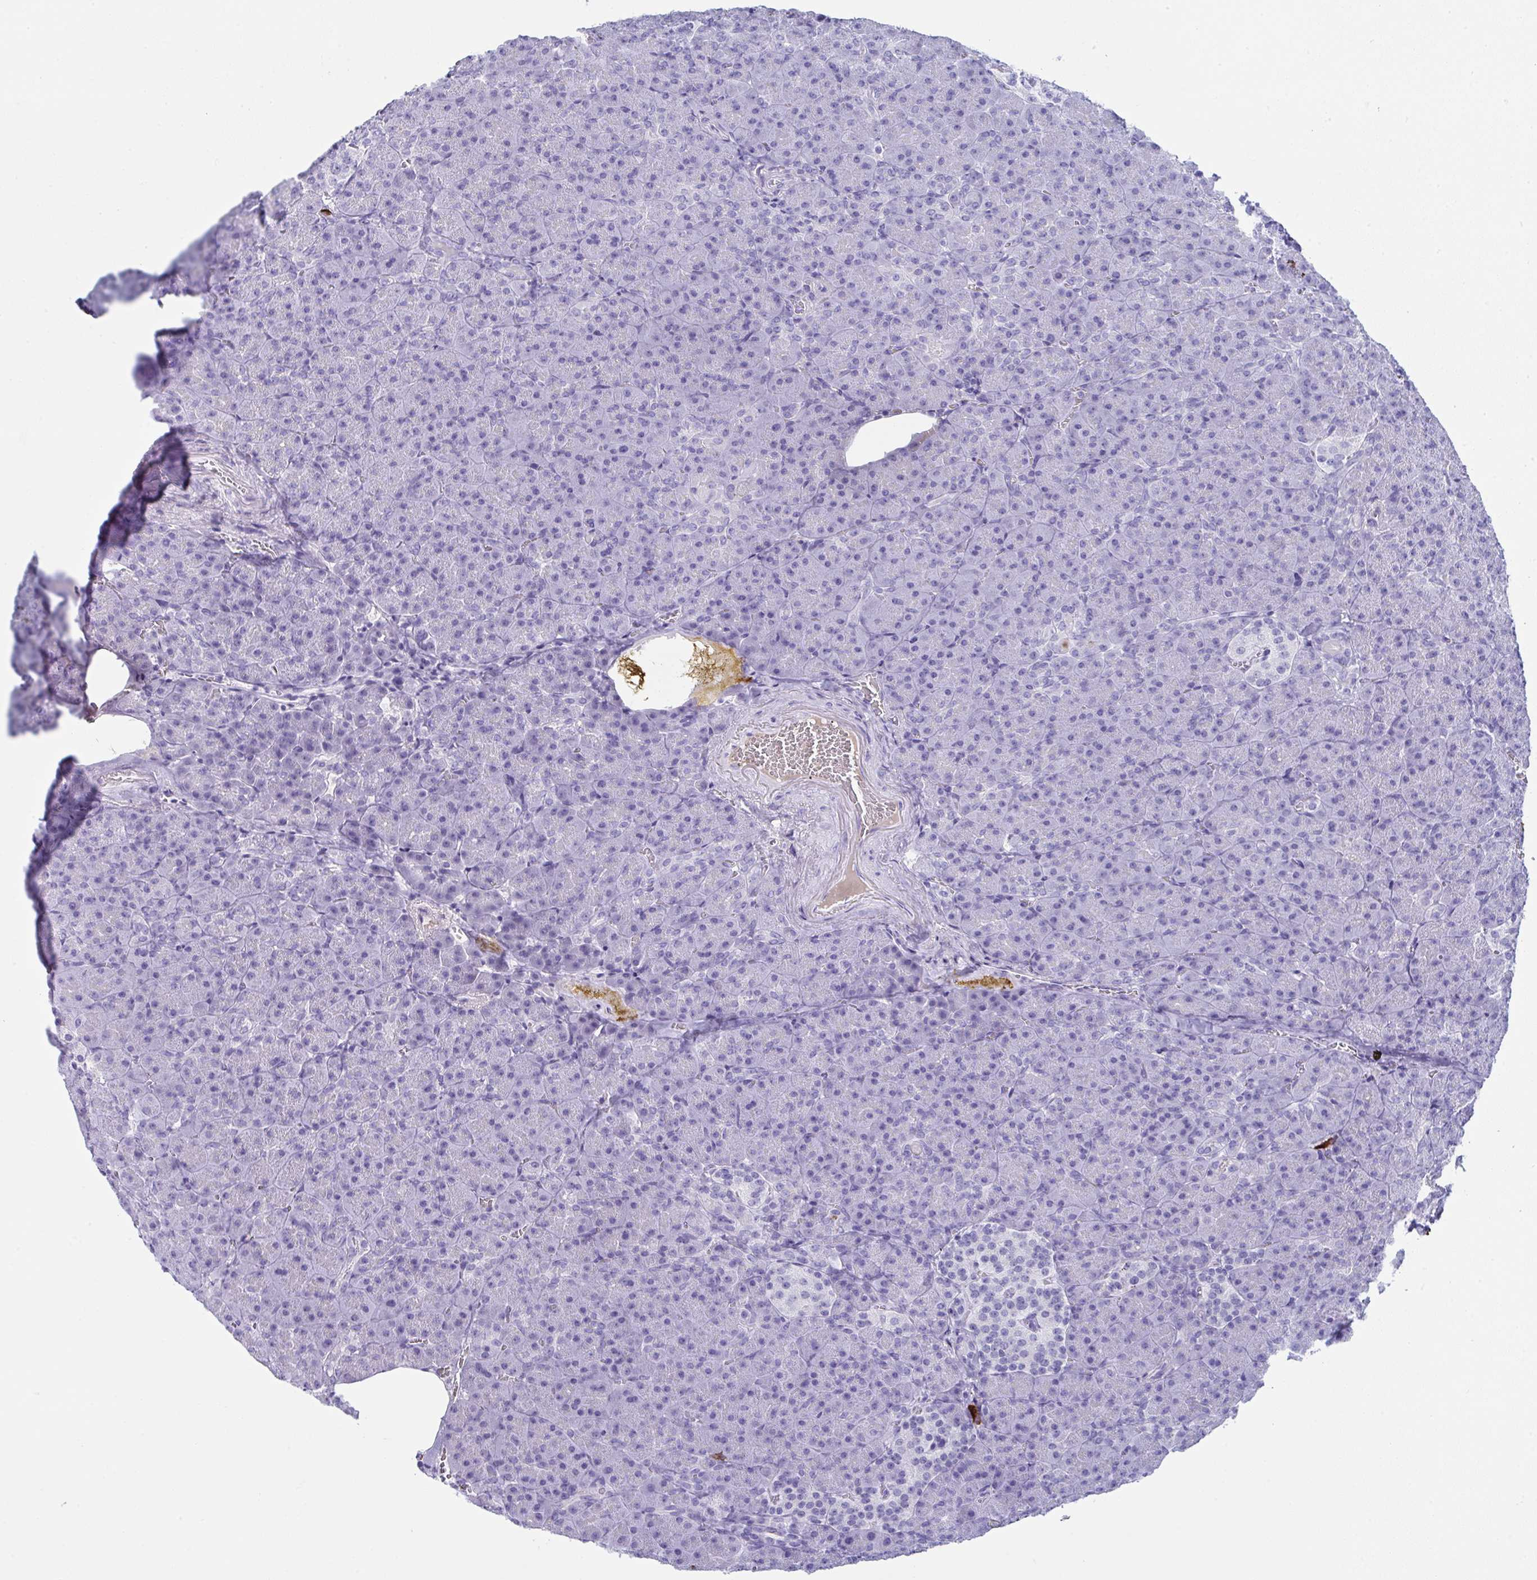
{"staining": {"intensity": "negative", "quantity": "none", "location": "none"}, "tissue": "pancreas", "cell_type": "Exocrine glandular cells", "image_type": "normal", "snomed": [{"axis": "morphology", "description": "Normal tissue, NOS"}, {"axis": "topography", "description": "Pancreas"}], "caption": "DAB (3,3'-diaminobenzidine) immunohistochemical staining of unremarkable pancreas shows no significant positivity in exocrine glandular cells. The staining was performed using DAB (3,3'-diaminobenzidine) to visualize the protein expression in brown, while the nuclei were stained in blue with hematoxylin (Magnification: 20x).", "gene": "JCHAIN", "patient": {"sex": "female", "age": 74}}